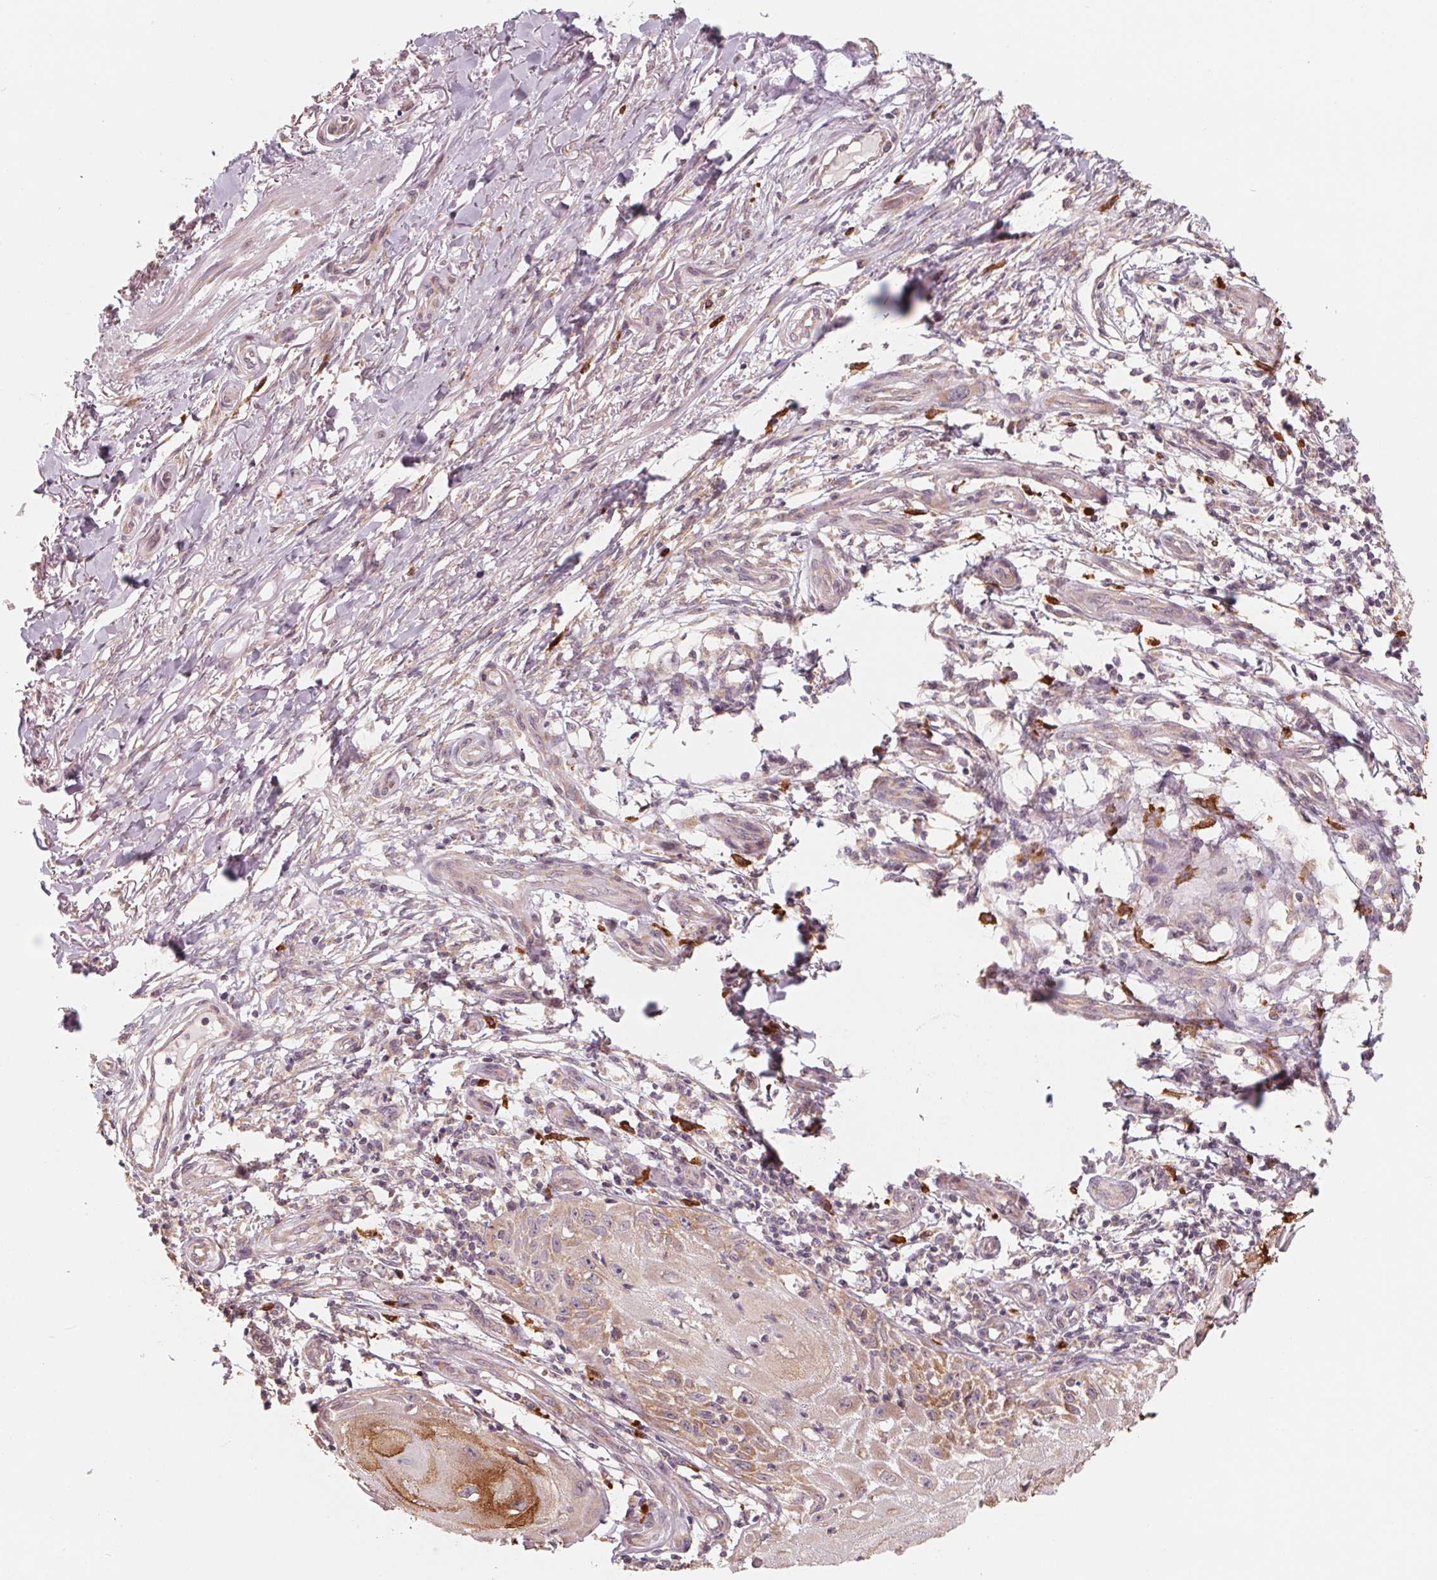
{"staining": {"intensity": "weak", "quantity": "25%-75%", "location": "cytoplasmic/membranous"}, "tissue": "skin cancer", "cell_type": "Tumor cells", "image_type": "cancer", "snomed": [{"axis": "morphology", "description": "Squamous cell carcinoma, NOS"}, {"axis": "topography", "description": "Skin"}], "caption": "The image exhibits a brown stain indicating the presence of a protein in the cytoplasmic/membranous of tumor cells in skin cancer (squamous cell carcinoma). The staining is performed using DAB (3,3'-diaminobenzidine) brown chromogen to label protein expression. The nuclei are counter-stained blue using hematoxylin.", "gene": "GIGYF2", "patient": {"sex": "female", "age": 77}}